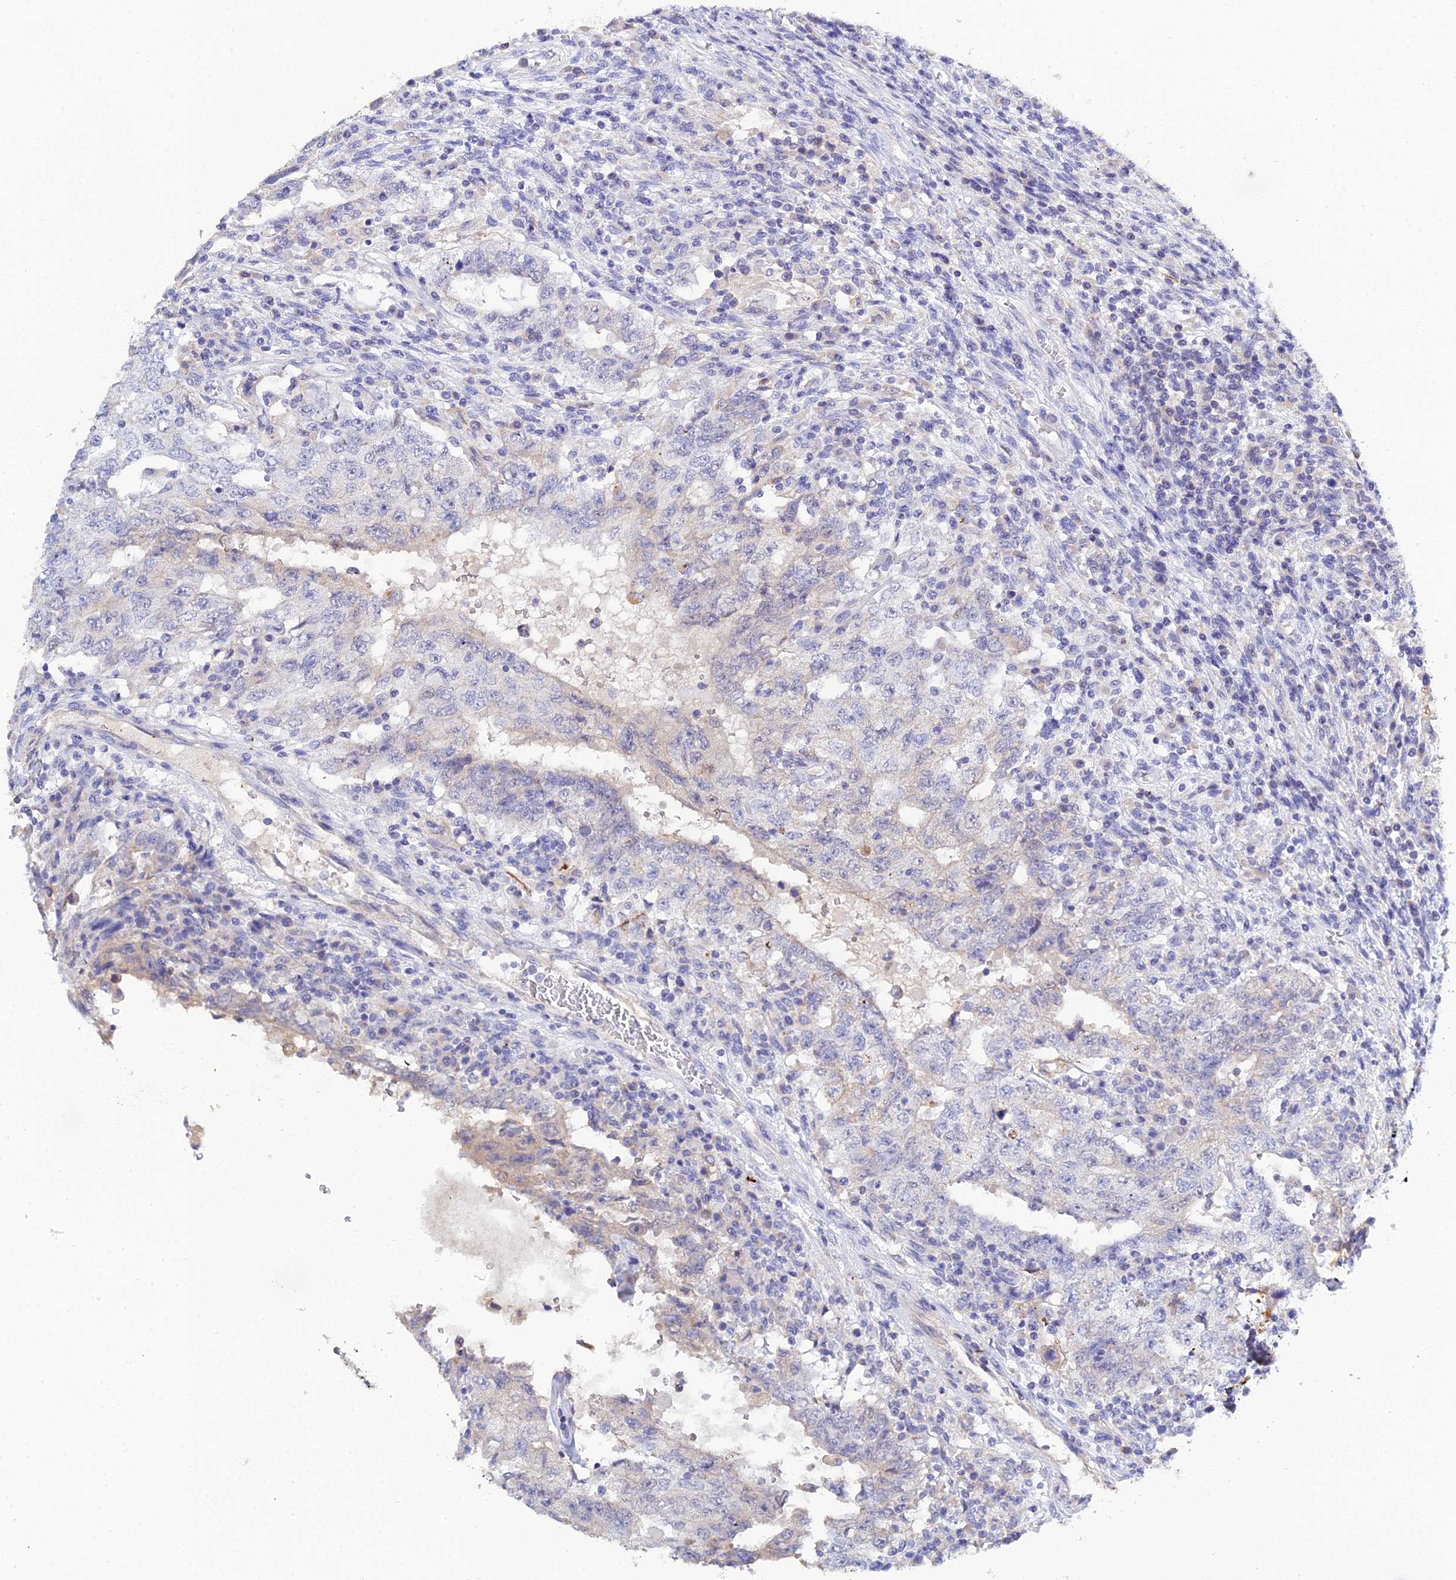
{"staining": {"intensity": "negative", "quantity": "none", "location": "none"}, "tissue": "testis cancer", "cell_type": "Tumor cells", "image_type": "cancer", "snomed": [{"axis": "morphology", "description": "Carcinoma, Embryonal, NOS"}, {"axis": "topography", "description": "Testis"}], "caption": "IHC image of human testis cancer (embryonal carcinoma) stained for a protein (brown), which reveals no expression in tumor cells. (Brightfield microscopy of DAB IHC at high magnification).", "gene": "ZXDA", "patient": {"sex": "male", "age": 26}}